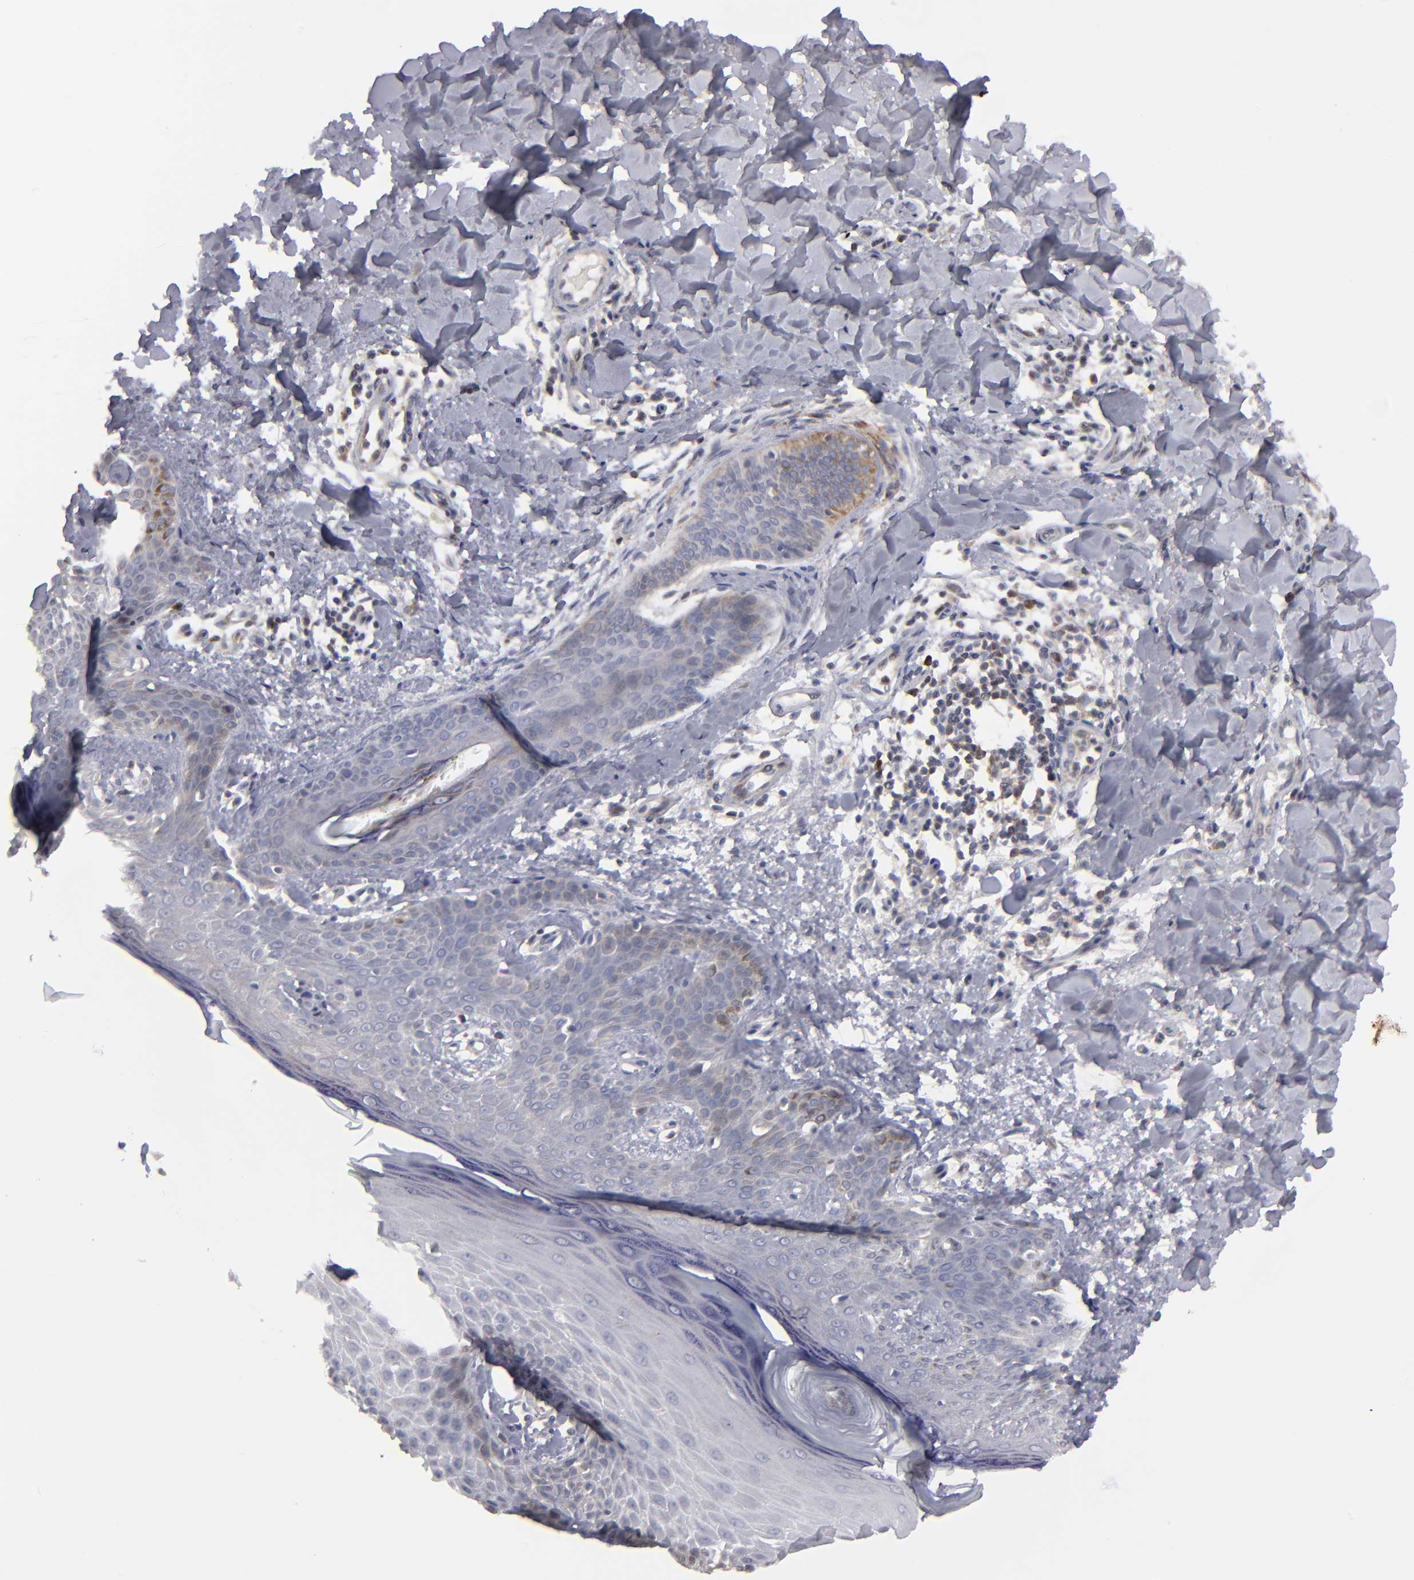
{"staining": {"intensity": "moderate", "quantity": "<25%", "location": "cytoplasmic/membranous"}, "tissue": "skin cancer", "cell_type": "Tumor cells", "image_type": "cancer", "snomed": [{"axis": "morphology", "description": "Basal cell carcinoma"}, {"axis": "topography", "description": "Skin"}], "caption": "IHC histopathology image of neoplastic tissue: human skin basal cell carcinoma stained using immunohistochemistry exhibits low levels of moderate protein expression localized specifically in the cytoplasmic/membranous of tumor cells, appearing as a cytoplasmic/membranous brown color.", "gene": "CEP97", "patient": {"sex": "male", "age": 67}}